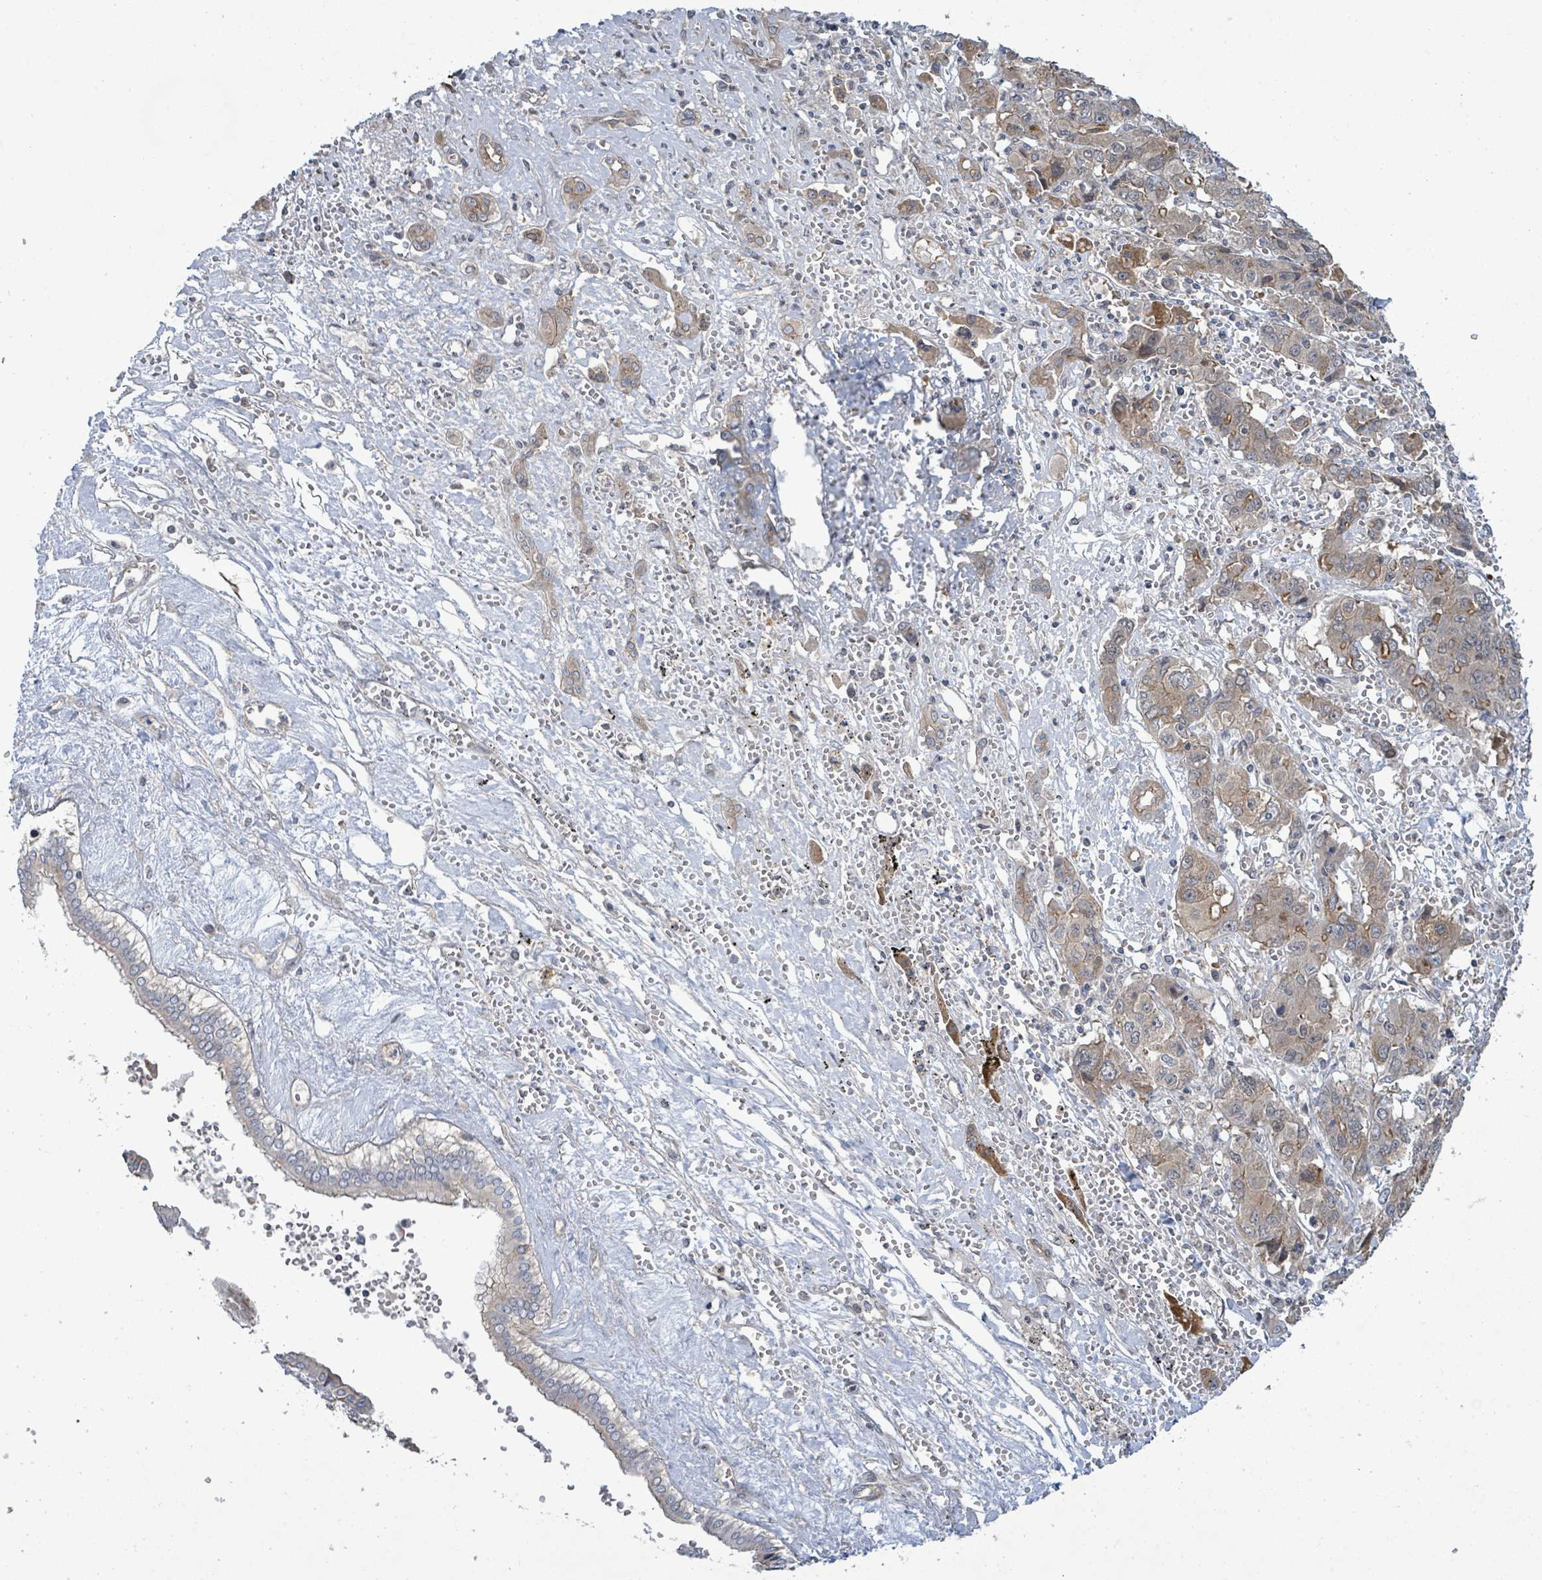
{"staining": {"intensity": "moderate", "quantity": "25%-75%", "location": "cytoplasmic/membranous"}, "tissue": "liver cancer", "cell_type": "Tumor cells", "image_type": "cancer", "snomed": [{"axis": "morphology", "description": "Cholangiocarcinoma"}, {"axis": "topography", "description": "Liver"}], "caption": "A photomicrograph of liver cancer (cholangiocarcinoma) stained for a protein demonstrates moderate cytoplasmic/membranous brown staining in tumor cells. (DAB = brown stain, brightfield microscopy at high magnification).", "gene": "KBTBD11", "patient": {"sex": "male", "age": 67}}